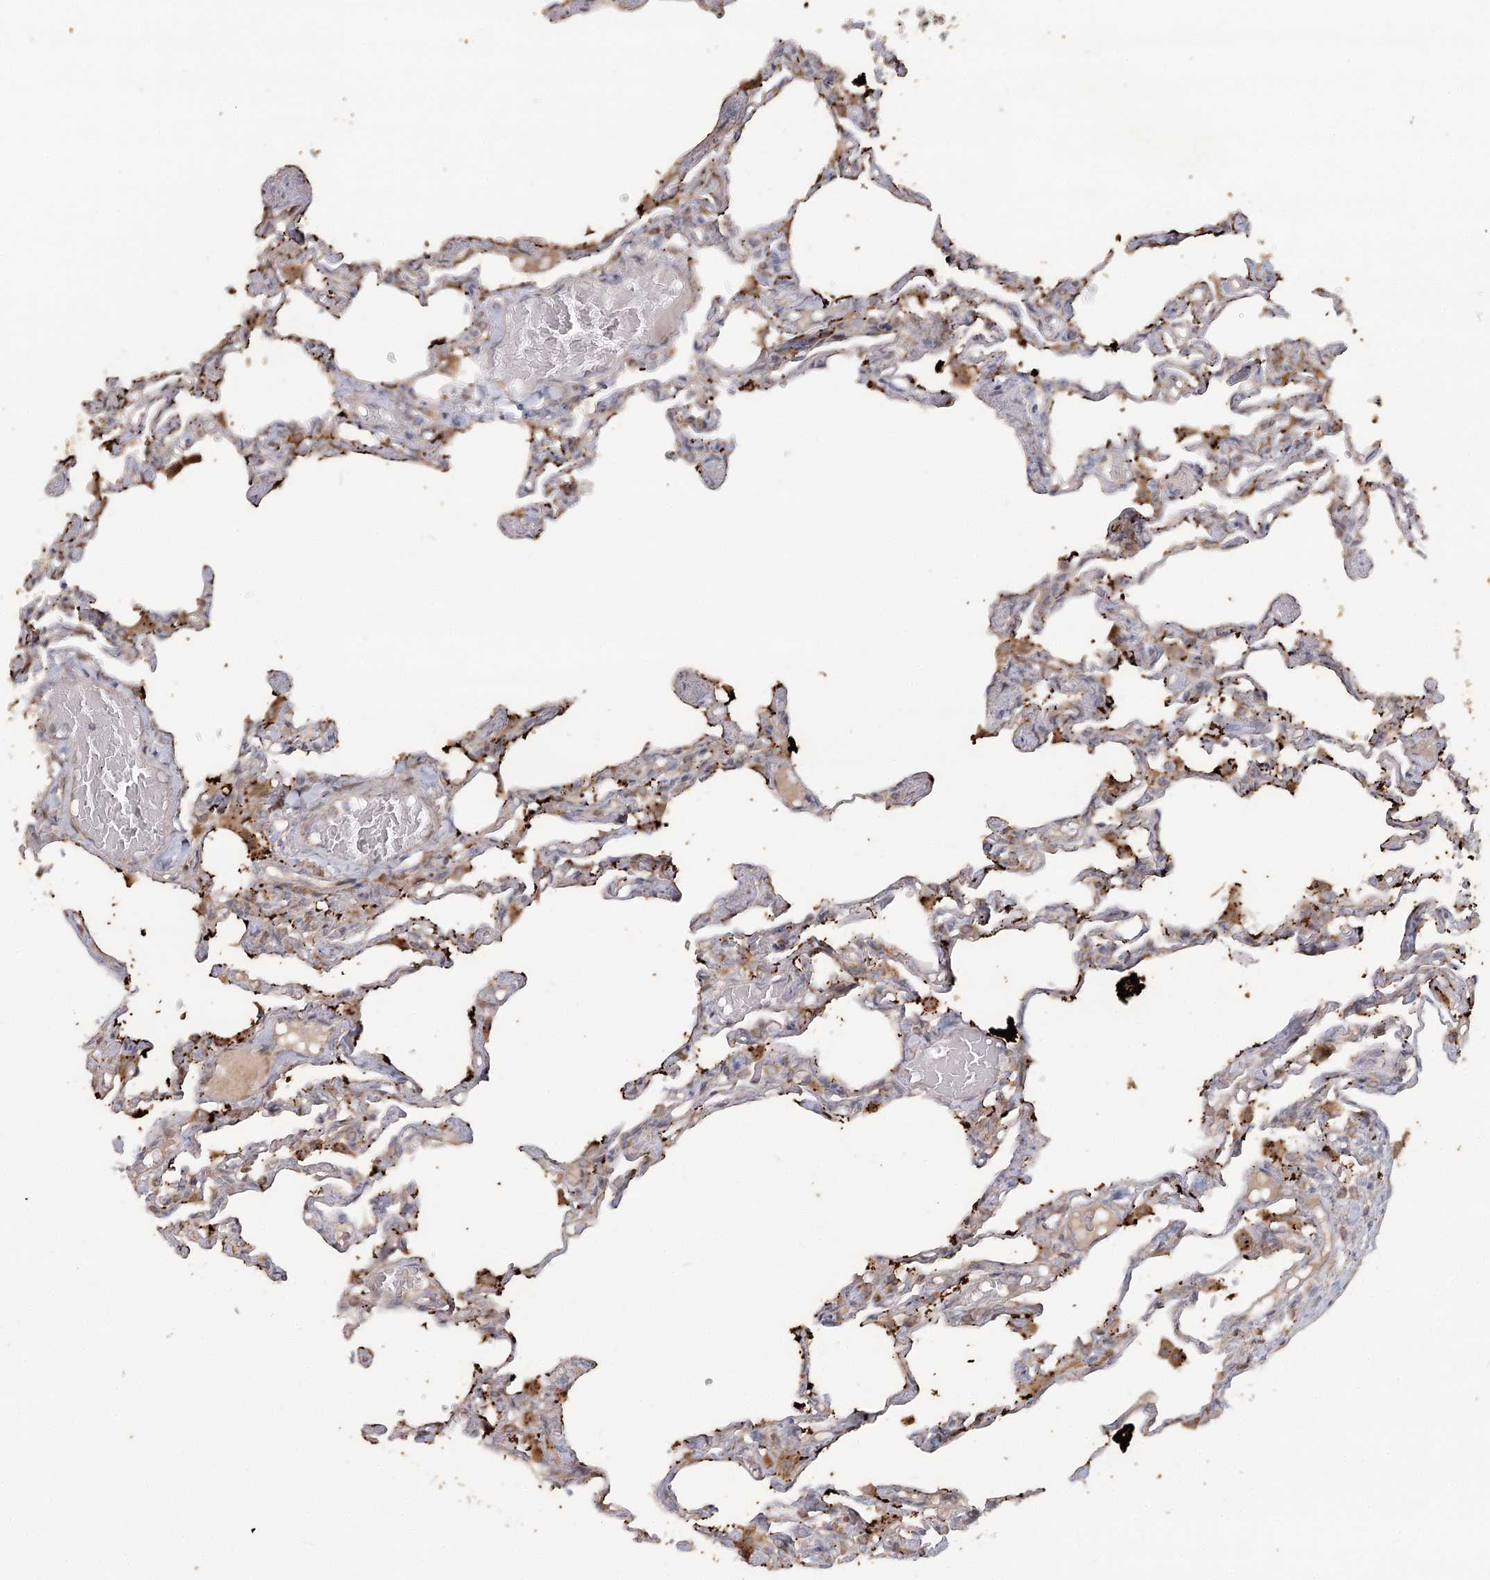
{"staining": {"intensity": "moderate", "quantity": "<25%", "location": "cytoplasmic/membranous"}, "tissue": "lung", "cell_type": "Alveolar cells", "image_type": "normal", "snomed": [{"axis": "morphology", "description": "Normal tissue, NOS"}, {"axis": "topography", "description": "Lung"}], "caption": "The photomicrograph displays a brown stain indicating the presence of a protein in the cytoplasmic/membranous of alveolar cells in lung. (IHC, brightfield microscopy, high magnification).", "gene": "OBSL1", "patient": {"sex": "male", "age": 21}}